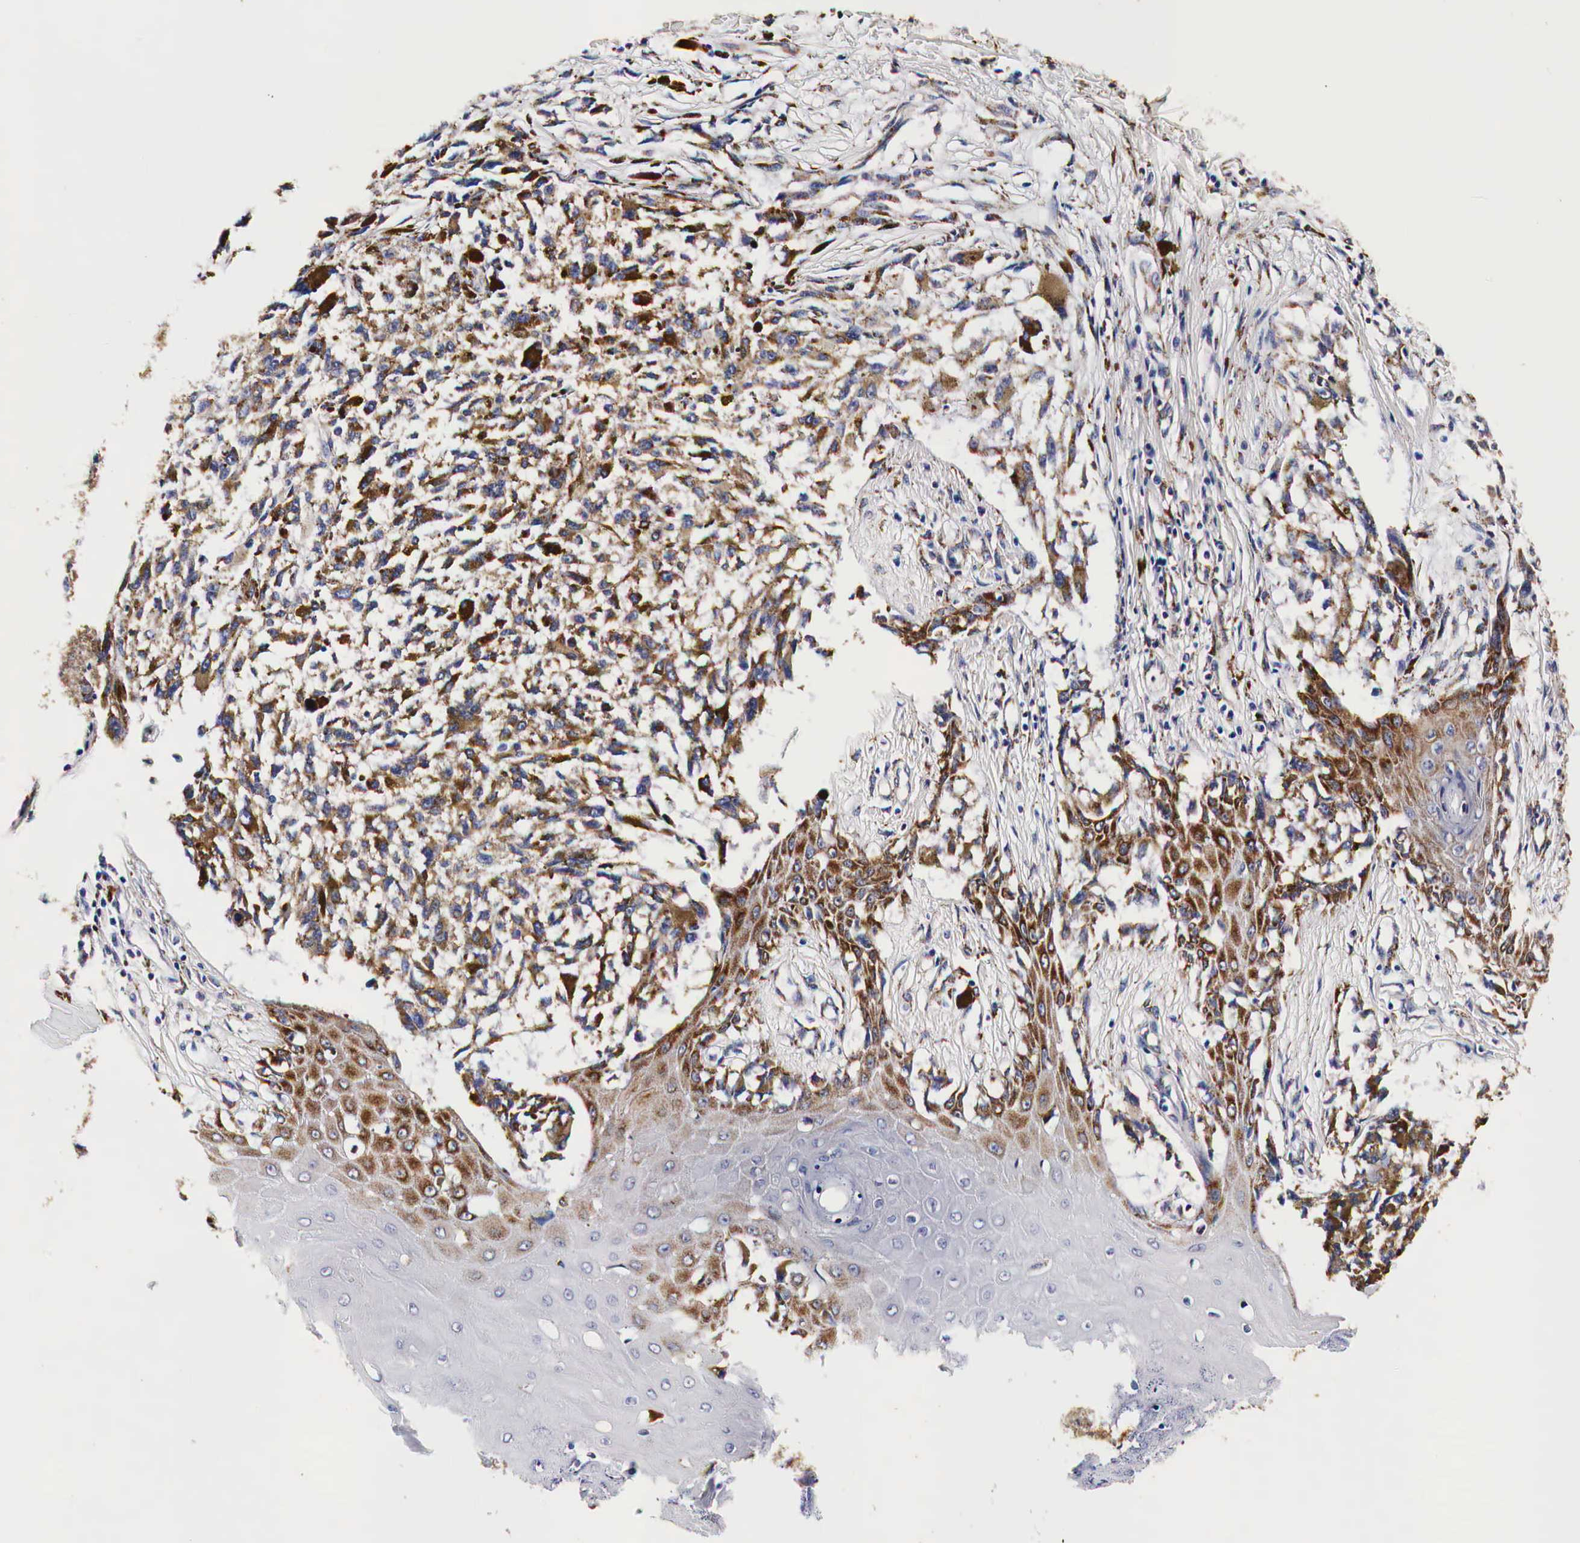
{"staining": {"intensity": "moderate", "quantity": "25%-75%", "location": "cytoplasmic/membranous"}, "tissue": "melanoma", "cell_type": "Tumor cells", "image_type": "cancer", "snomed": [{"axis": "morphology", "description": "Malignant melanoma, NOS"}, {"axis": "topography", "description": "Skin"}], "caption": "Moderate cytoplasmic/membranous positivity is seen in about 25%-75% of tumor cells in melanoma. The staining was performed using DAB (3,3'-diaminobenzidine), with brown indicating positive protein expression. Nuclei are stained blue with hematoxylin.", "gene": "CKAP4", "patient": {"sex": "female", "age": 82}}